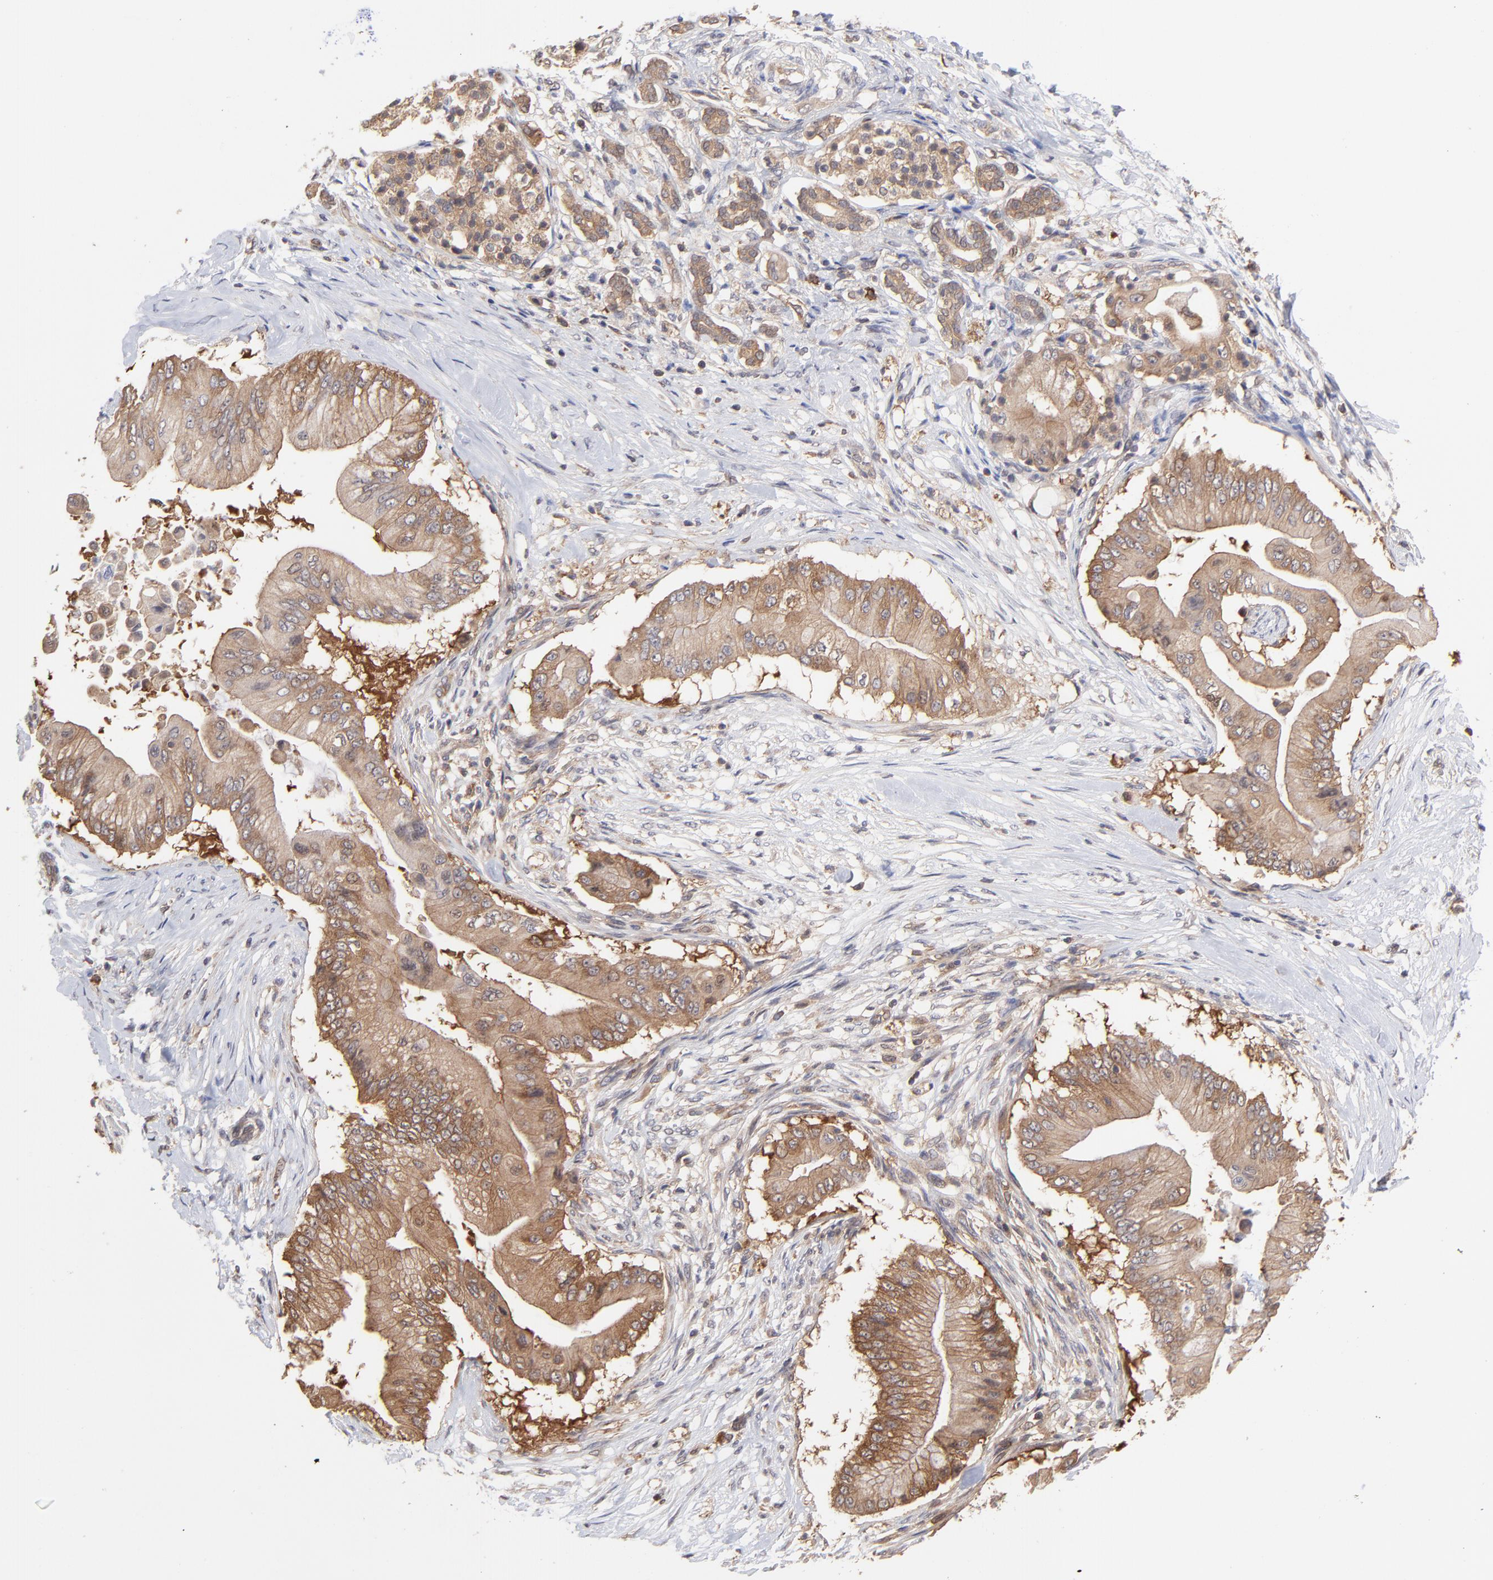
{"staining": {"intensity": "moderate", "quantity": ">75%", "location": "cytoplasmic/membranous"}, "tissue": "pancreatic cancer", "cell_type": "Tumor cells", "image_type": "cancer", "snomed": [{"axis": "morphology", "description": "Adenocarcinoma, NOS"}, {"axis": "topography", "description": "Pancreas"}], "caption": "High-power microscopy captured an immunohistochemistry (IHC) histopathology image of adenocarcinoma (pancreatic), revealing moderate cytoplasmic/membranous expression in approximately >75% of tumor cells.", "gene": "GART", "patient": {"sex": "male", "age": 62}}